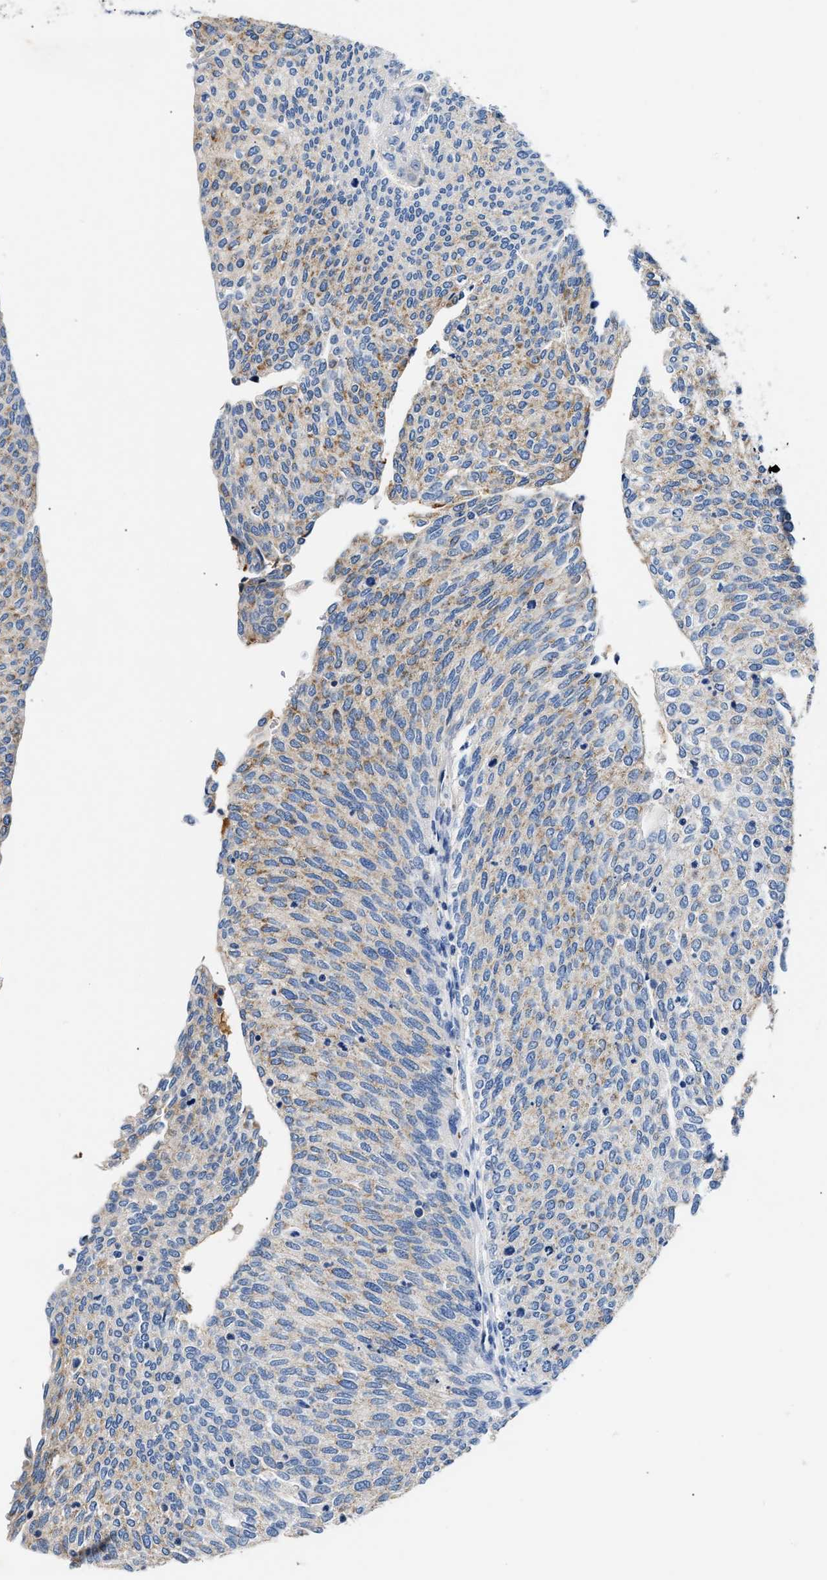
{"staining": {"intensity": "weak", "quantity": "<25%", "location": "cytoplasmic/membranous"}, "tissue": "urothelial cancer", "cell_type": "Tumor cells", "image_type": "cancer", "snomed": [{"axis": "morphology", "description": "Urothelial carcinoma, Low grade"}, {"axis": "topography", "description": "Urinary bladder"}], "caption": "An immunohistochemistry (IHC) photomicrograph of urothelial cancer is shown. There is no staining in tumor cells of urothelial cancer.", "gene": "TUT7", "patient": {"sex": "female", "age": 79}}